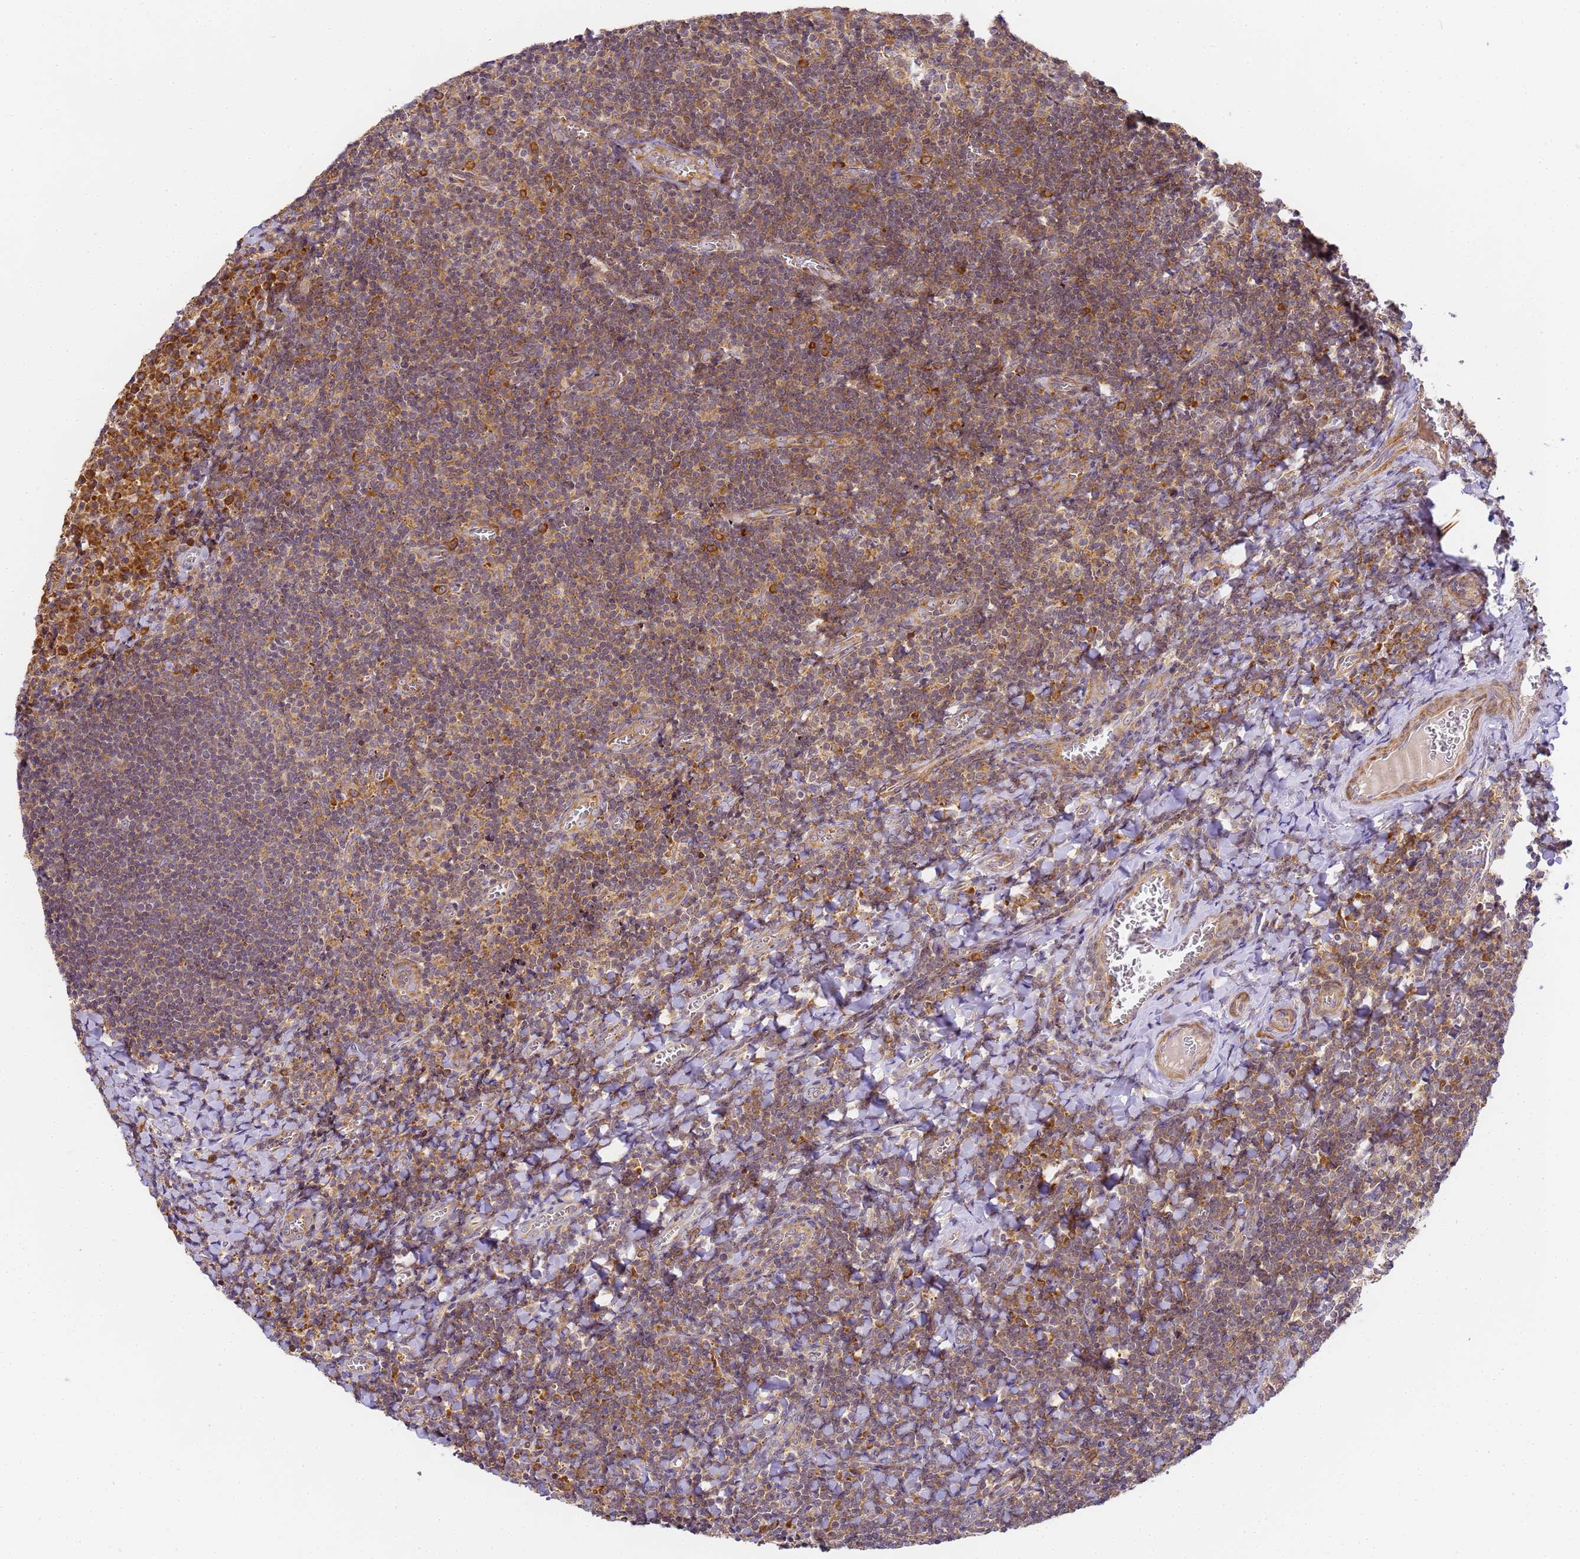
{"staining": {"intensity": "moderate", "quantity": ">75%", "location": "cytoplasmic/membranous"}, "tissue": "tonsil", "cell_type": "Germinal center cells", "image_type": "normal", "snomed": [{"axis": "morphology", "description": "Normal tissue, NOS"}, {"axis": "topography", "description": "Tonsil"}], "caption": "Tonsil was stained to show a protein in brown. There is medium levels of moderate cytoplasmic/membranous positivity in about >75% of germinal center cells.", "gene": "RPL13A", "patient": {"sex": "male", "age": 27}}